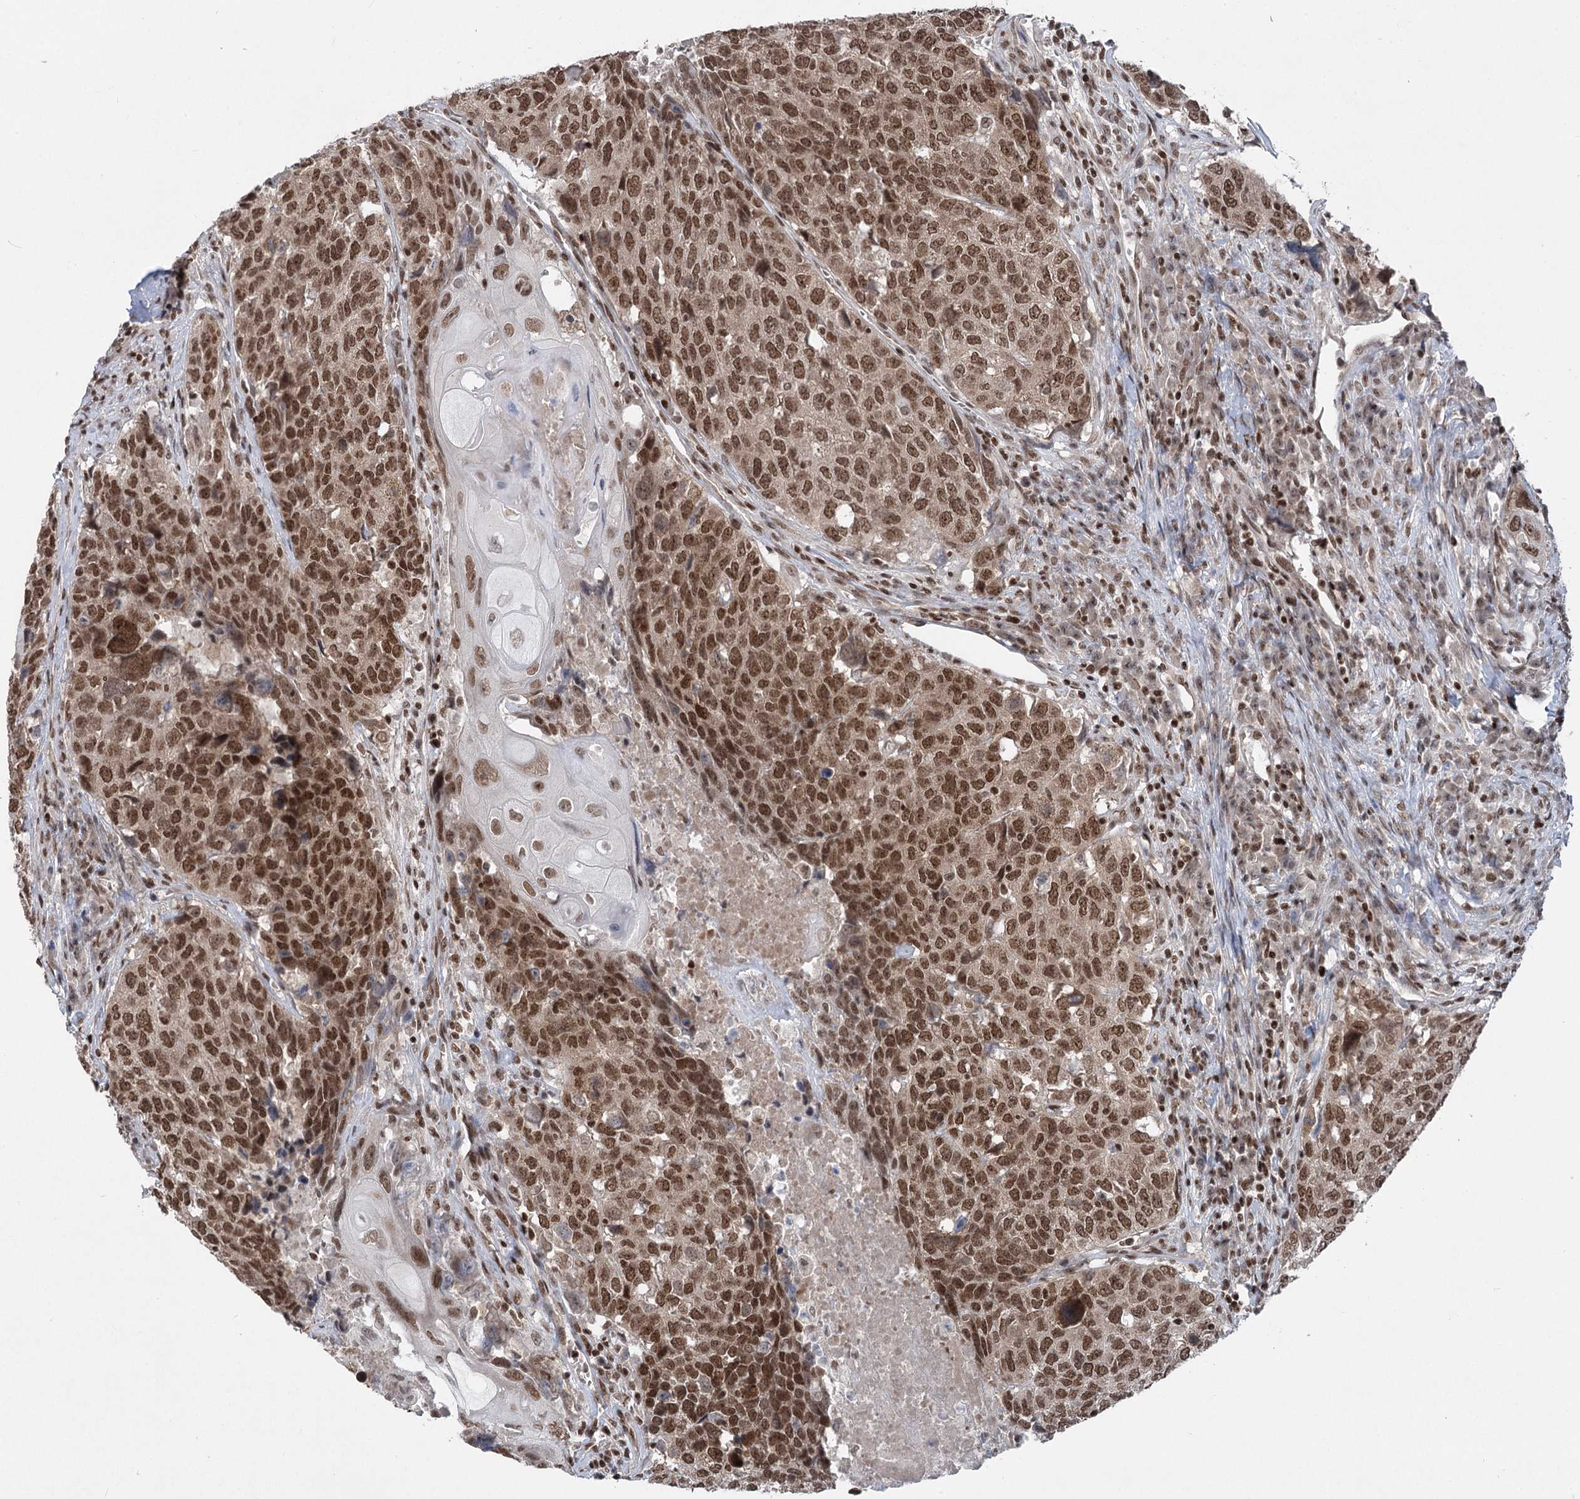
{"staining": {"intensity": "strong", "quantity": ">75%", "location": "nuclear"}, "tissue": "head and neck cancer", "cell_type": "Tumor cells", "image_type": "cancer", "snomed": [{"axis": "morphology", "description": "Squamous cell carcinoma, NOS"}, {"axis": "topography", "description": "Head-Neck"}], "caption": "Strong nuclear protein positivity is present in about >75% of tumor cells in head and neck cancer (squamous cell carcinoma). (DAB (3,3'-diaminobenzidine) IHC, brown staining for protein, blue staining for nuclei).", "gene": "CGGBP1", "patient": {"sex": "male", "age": 66}}